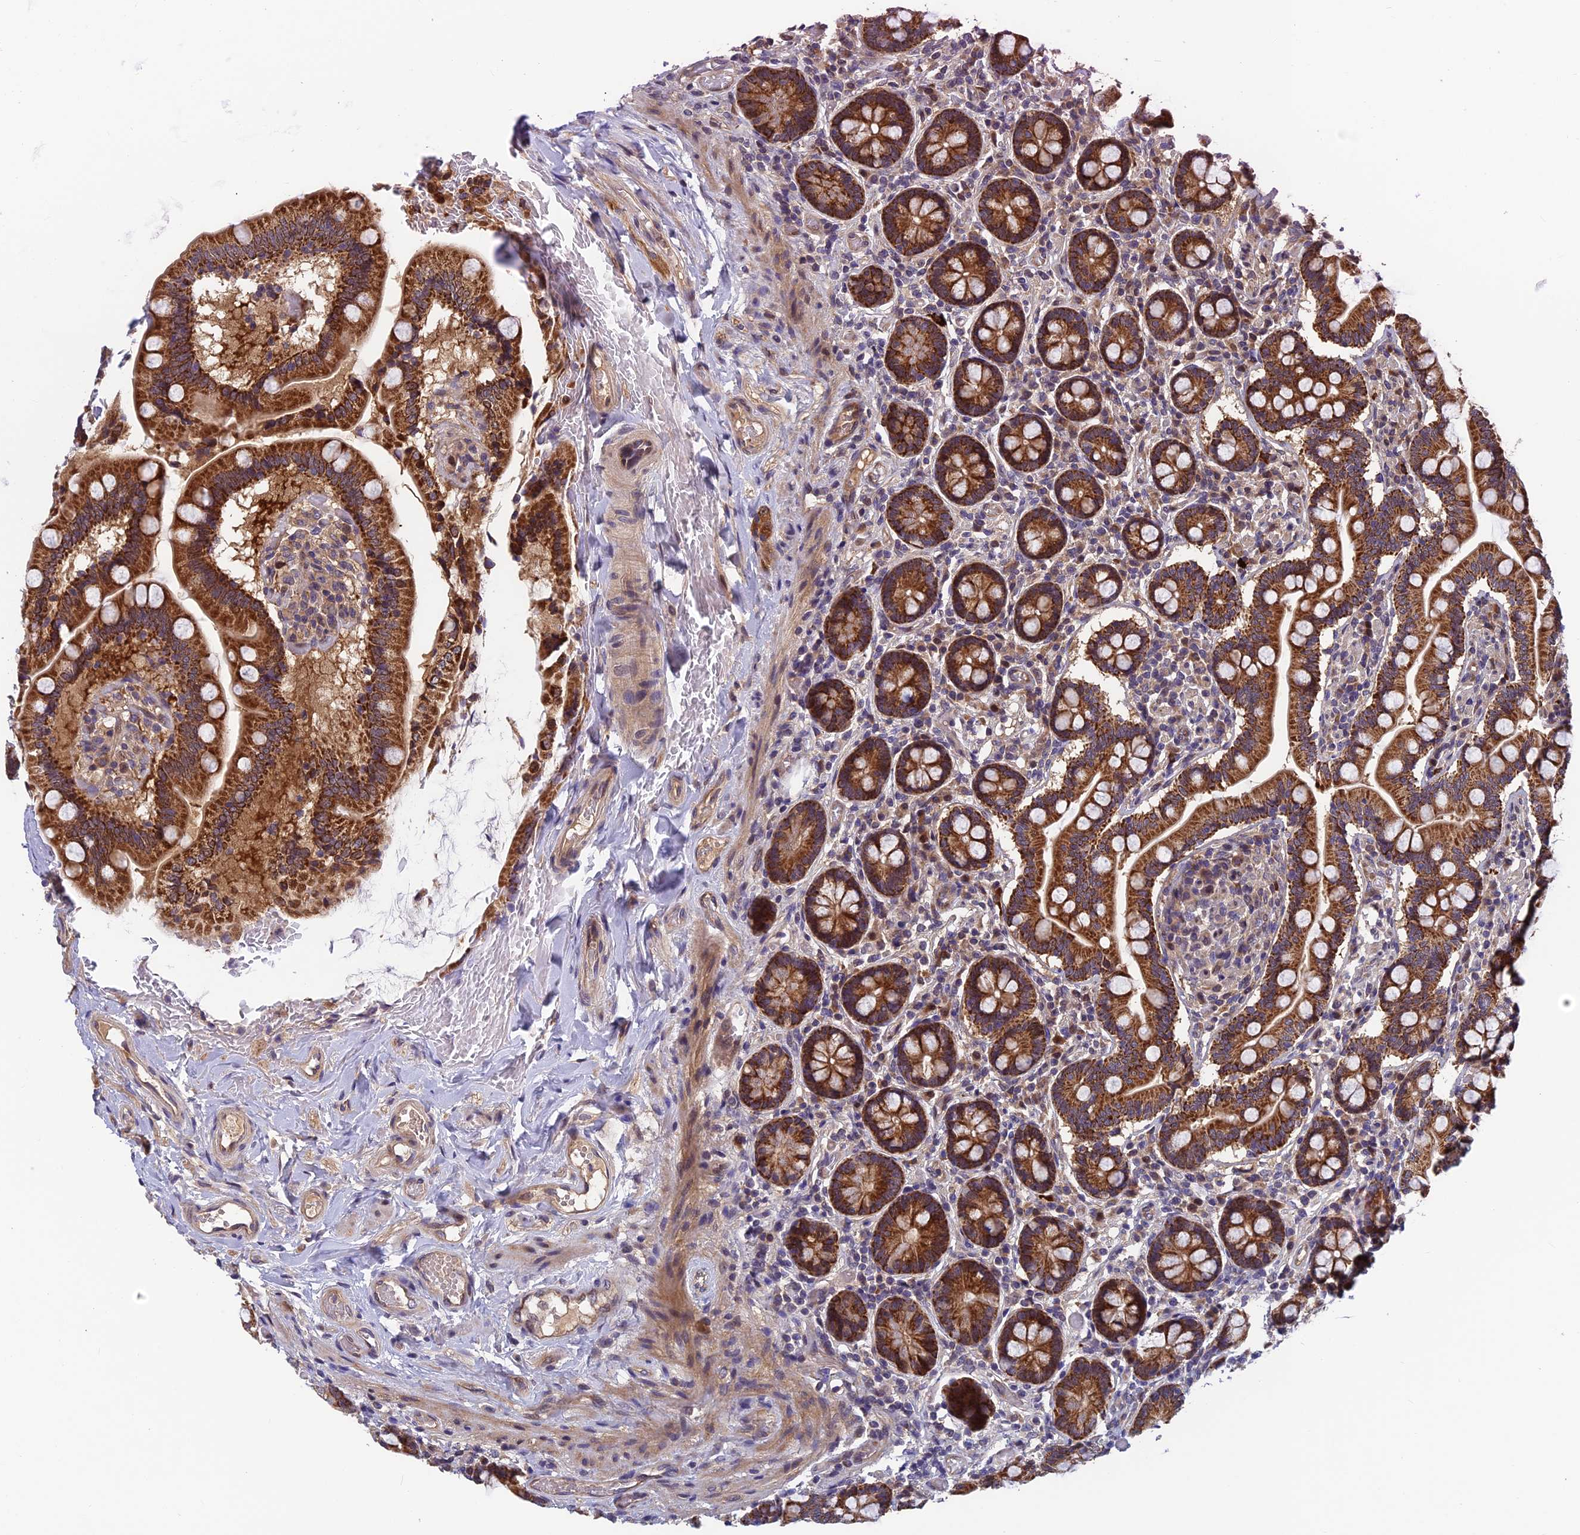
{"staining": {"intensity": "strong", "quantity": ">75%", "location": "cytoplasmic/membranous"}, "tissue": "small intestine", "cell_type": "Glandular cells", "image_type": "normal", "snomed": [{"axis": "morphology", "description": "Normal tissue, NOS"}, {"axis": "topography", "description": "Small intestine"}], "caption": "Immunohistochemistry (IHC) (DAB (3,3'-diaminobenzidine)) staining of benign human small intestine reveals strong cytoplasmic/membranous protein positivity in approximately >75% of glandular cells. Immunohistochemistry stains the protein of interest in brown and the nuclei are stained blue.", "gene": "CCDC15", "patient": {"sex": "female", "age": 64}}